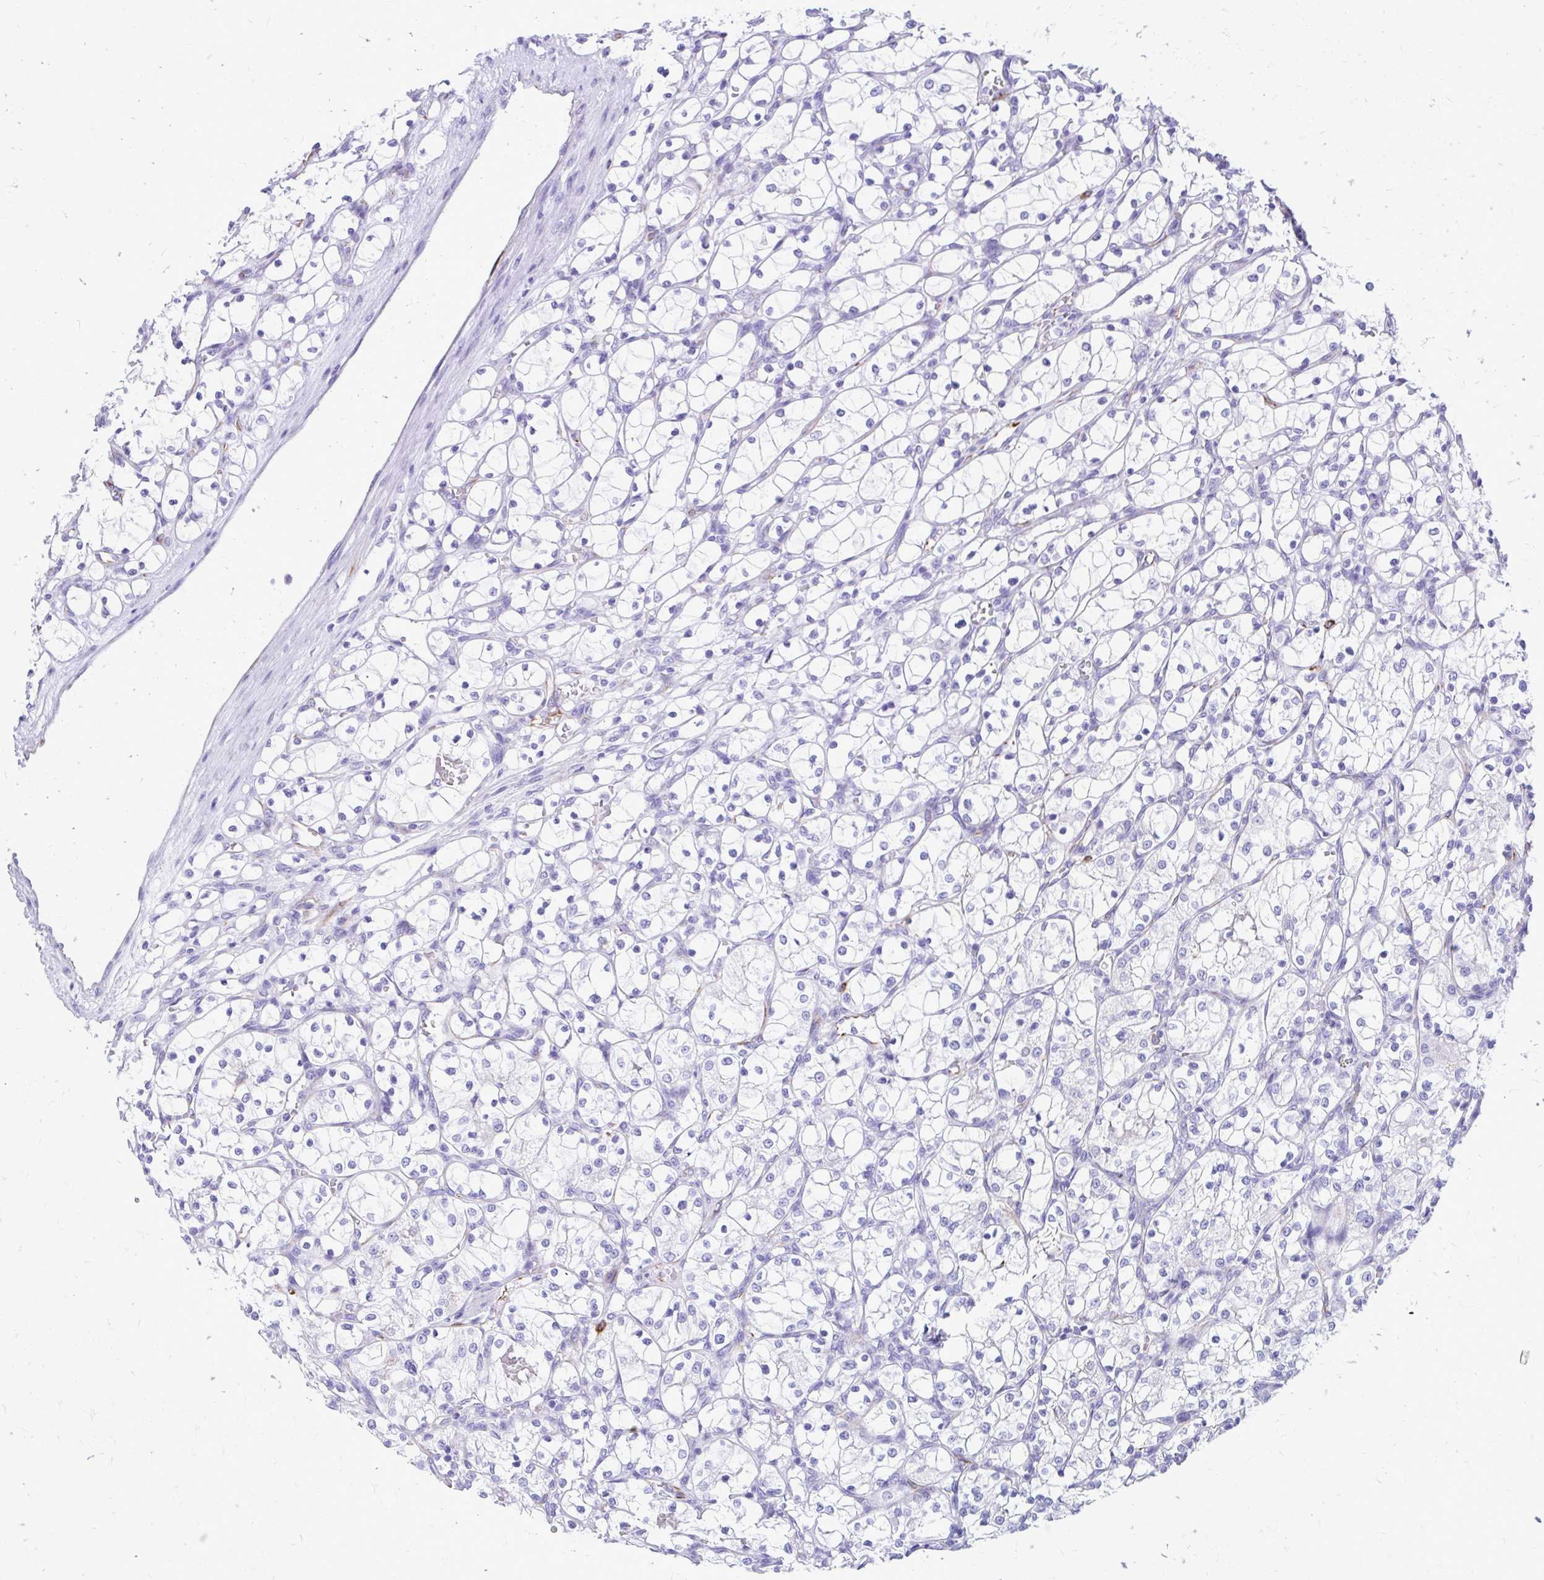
{"staining": {"intensity": "negative", "quantity": "none", "location": "none"}, "tissue": "renal cancer", "cell_type": "Tumor cells", "image_type": "cancer", "snomed": [{"axis": "morphology", "description": "Adenocarcinoma, NOS"}, {"axis": "topography", "description": "Kidney"}], "caption": "Renal adenocarcinoma was stained to show a protein in brown. There is no significant staining in tumor cells.", "gene": "ZNF699", "patient": {"sex": "female", "age": 69}}